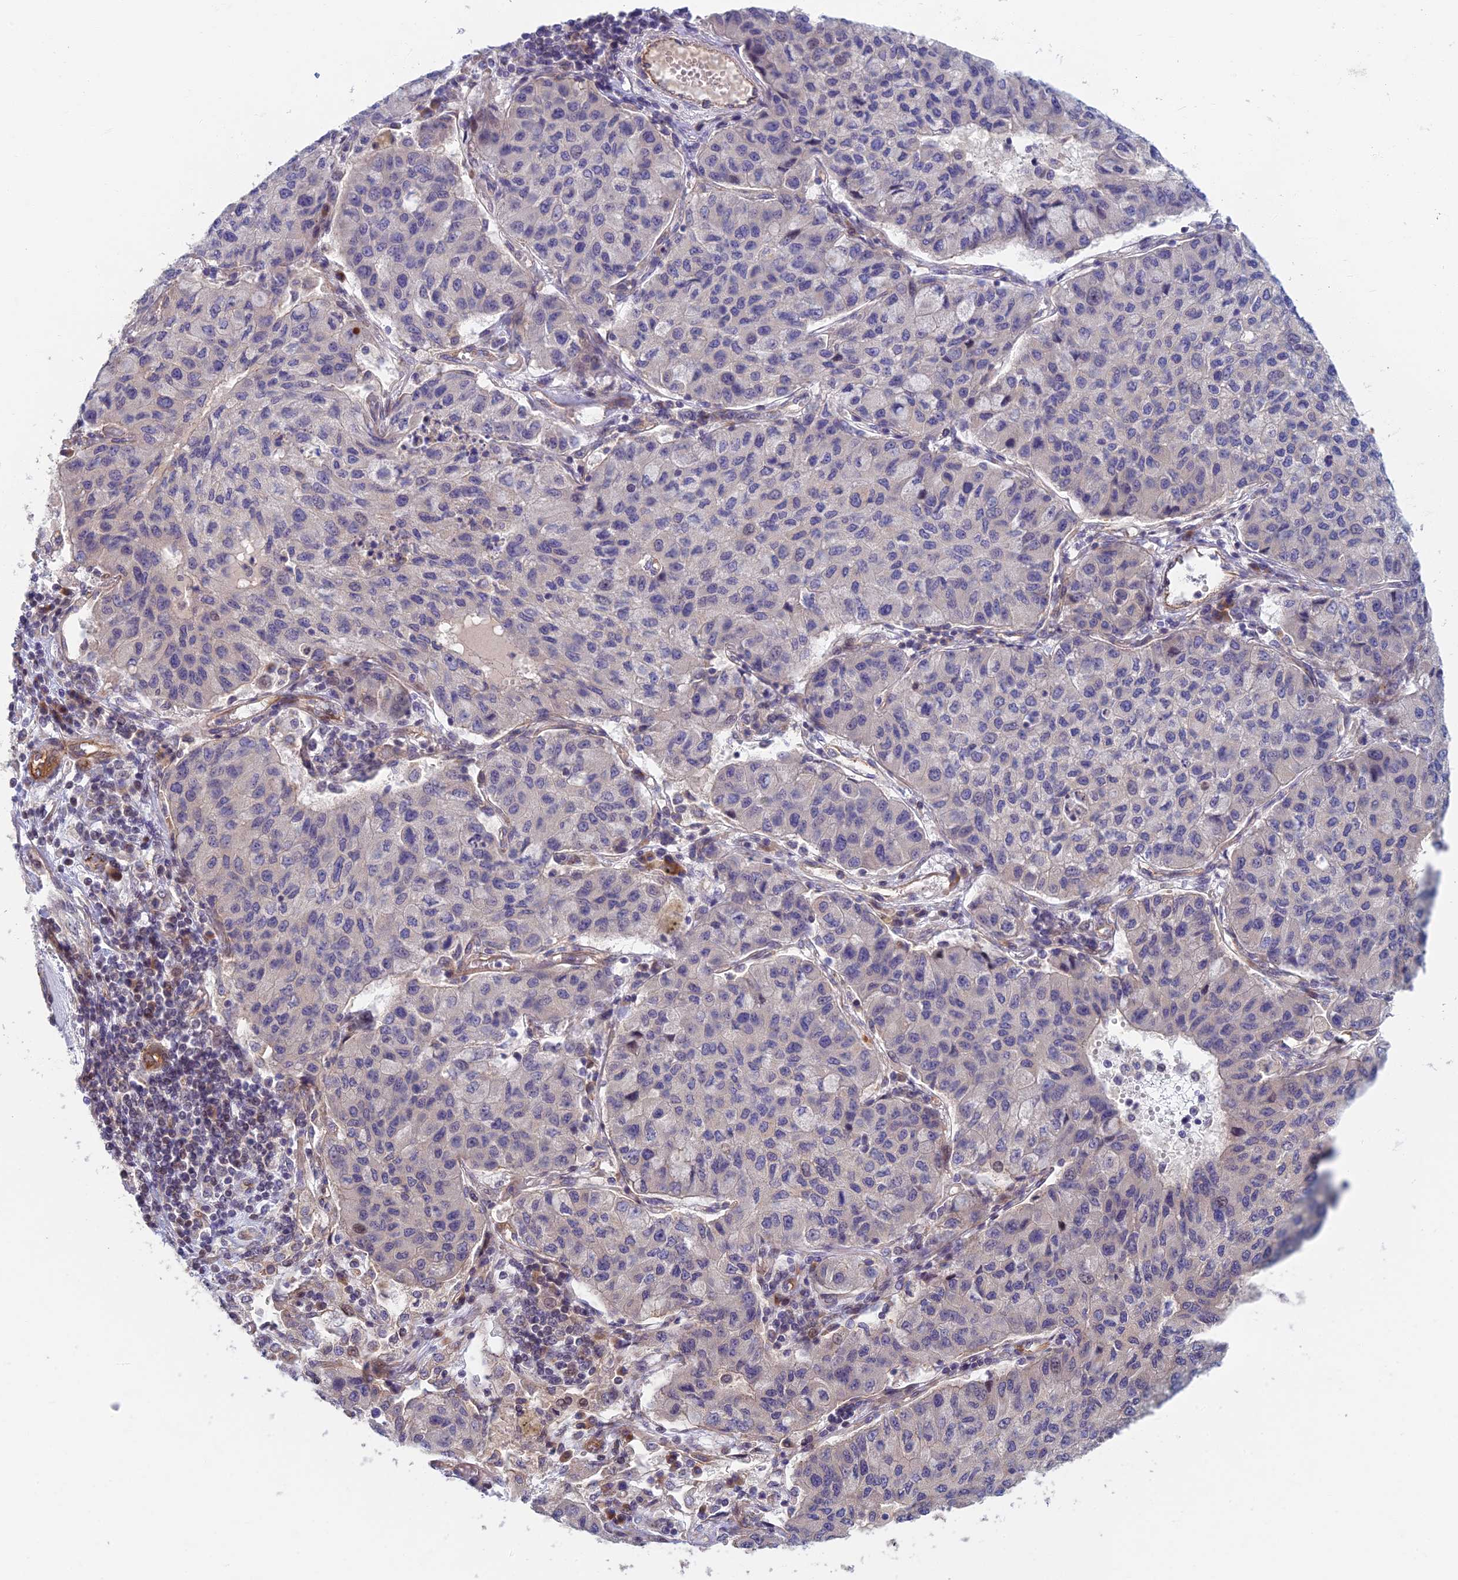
{"staining": {"intensity": "negative", "quantity": "none", "location": "none"}, "tissue": "lung cancer", "cell_type": "Tumor cells", "image_type": "cancer", "snomed": [{"axis": "morphology", "description": "Squamous cell carcinoma, NOS"}, {"axis": "topography", "description": "Lung"}], "caption": "Human squamous cell carcinoma (lung) stained for a protein using IHC reveals no staining in tumor cells.", "gene": "RHBDL2", "patient": {"sex": "male", "age": 74}}